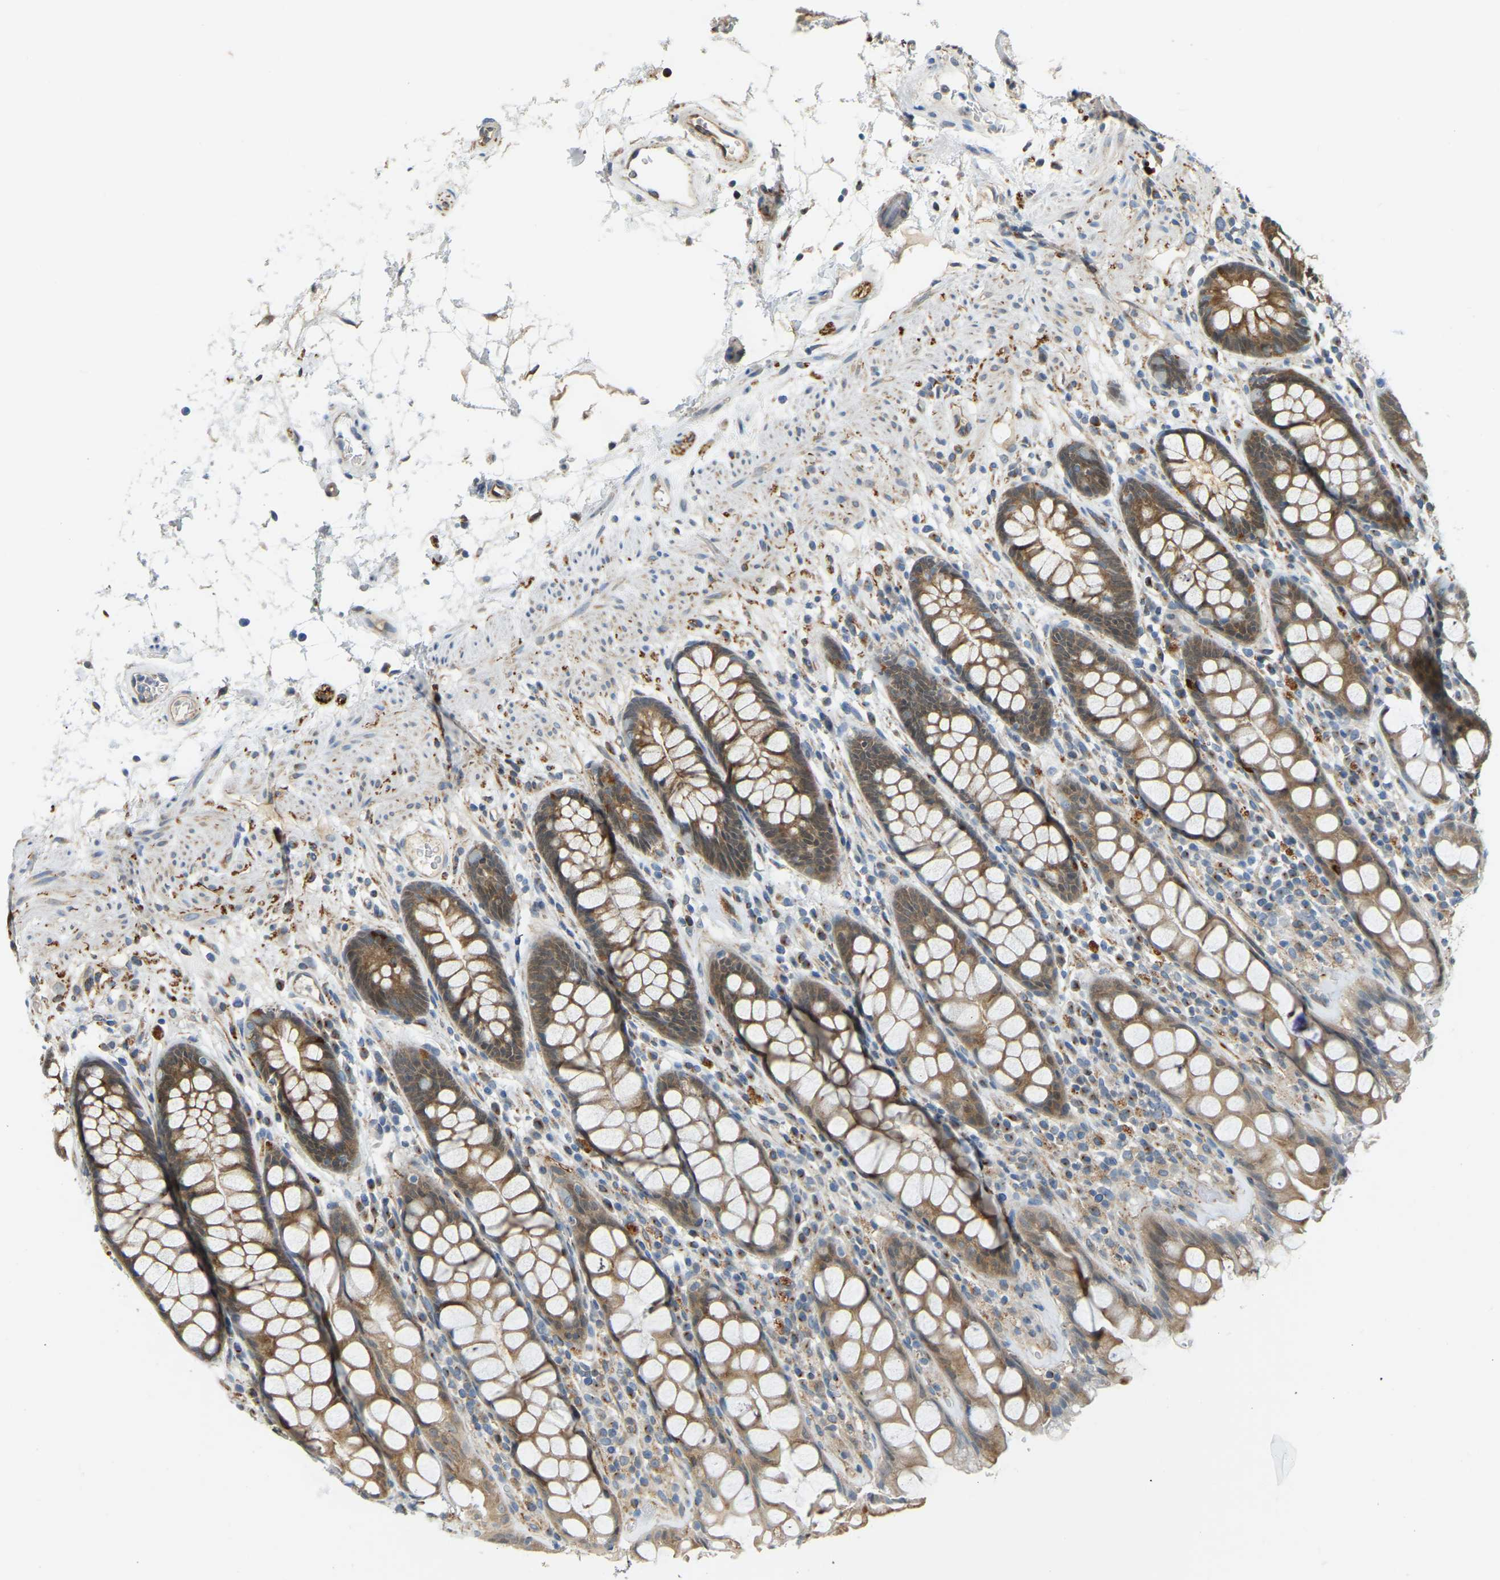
{"staining": {"intensity": "moderate", "quantity": ">75%", "location": "cytoplasmic/membranous"}, "tissue": "rectum", "cell_type": "Glandular cells", "image_type": "normal", "snomed": [{"axis": "morphology", "description": "Normal tissue, NOS"}, {"axis": "topography", "description": "Rectum"}], "caption": "The photomicrograph displays a brown stain indicating the presence of a protein in the cytoplasmic/membranous of glandular cells in rectum.", "gene": "NME8", "patient": {"sex": "male", "age": 64}}